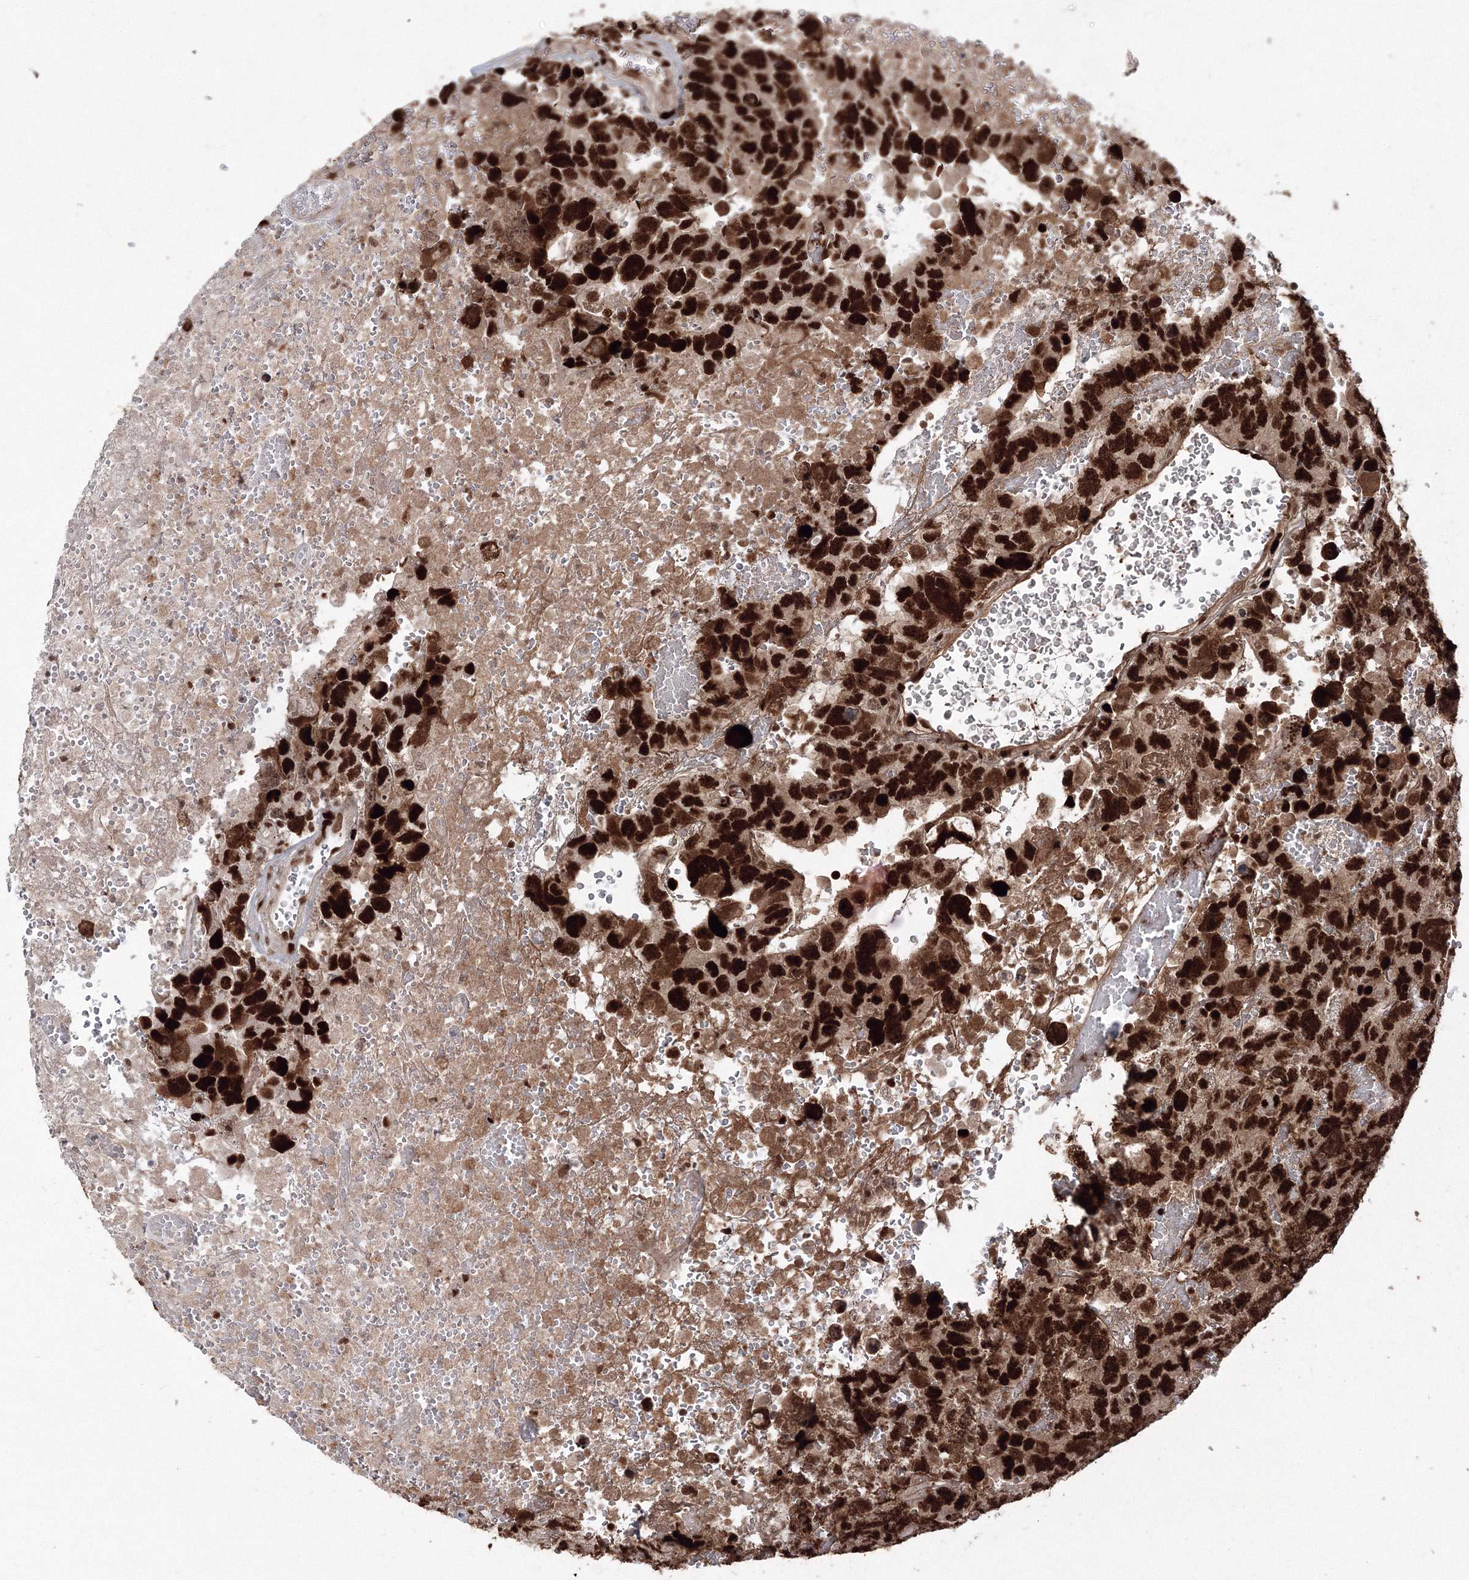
{"staining": {"intensity": "strong", "quantity": ">75%", "location": "nuclear"}, "tissue": "testis cancer", "cell_type": "Tumor cells", "image_type": "cancer", "snomed": [{"axis": "morphology", "description": "Carcinoma, Embryonal, NOS"}, {"axis": "topography", "description": "Testis"}], "caption": "Protein staining of embryonal carcinoma (testis) tissue reveals strong nuclear expression in approximately >75% of tumor cells.", "gene": "LIG1", "patient": {"sex": "male", "age": 45}}